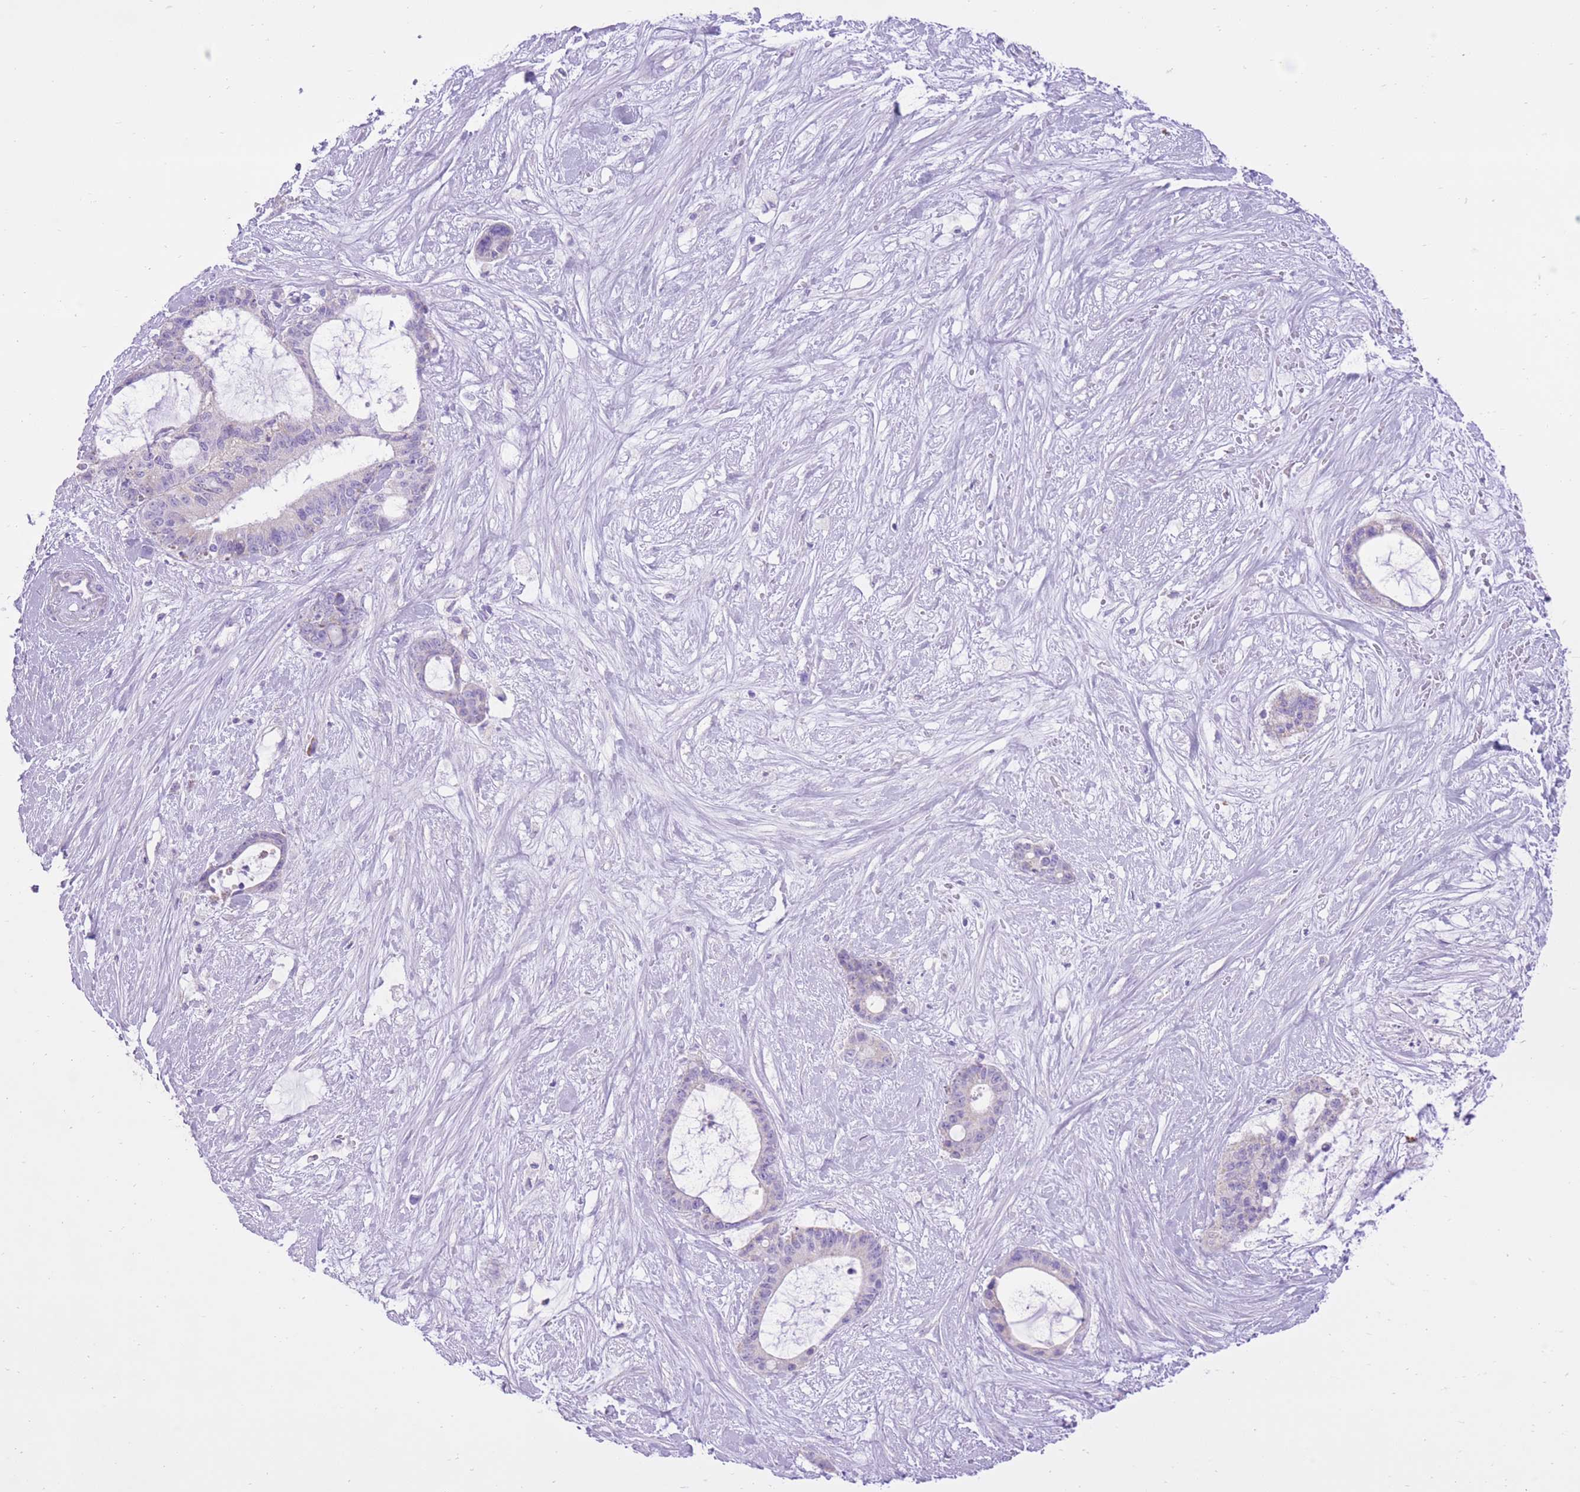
{"staining": {"intensity": "negative", "quantity": "none", "location": "none"}, "tissue": "liver cancer", "cell_type": "Tumor cells", "image_type": "cancer", "snomed": [{"axis": "morphology", "description": "Normal tissue, NOS"}, {"axis": "morphology", "description": "Cholangiocarcinoma"}, {"axis": "topography", "description": "Liver"}, {"axis": "topography", "description": "Peripheral nerve tissue"}], "caption": "Immunohistochemistry (IHC) of liver cancer displays no positivity in tumor cells.", "gene": "SLC4A4", "patient": {"sex": "female", "age": 73}}